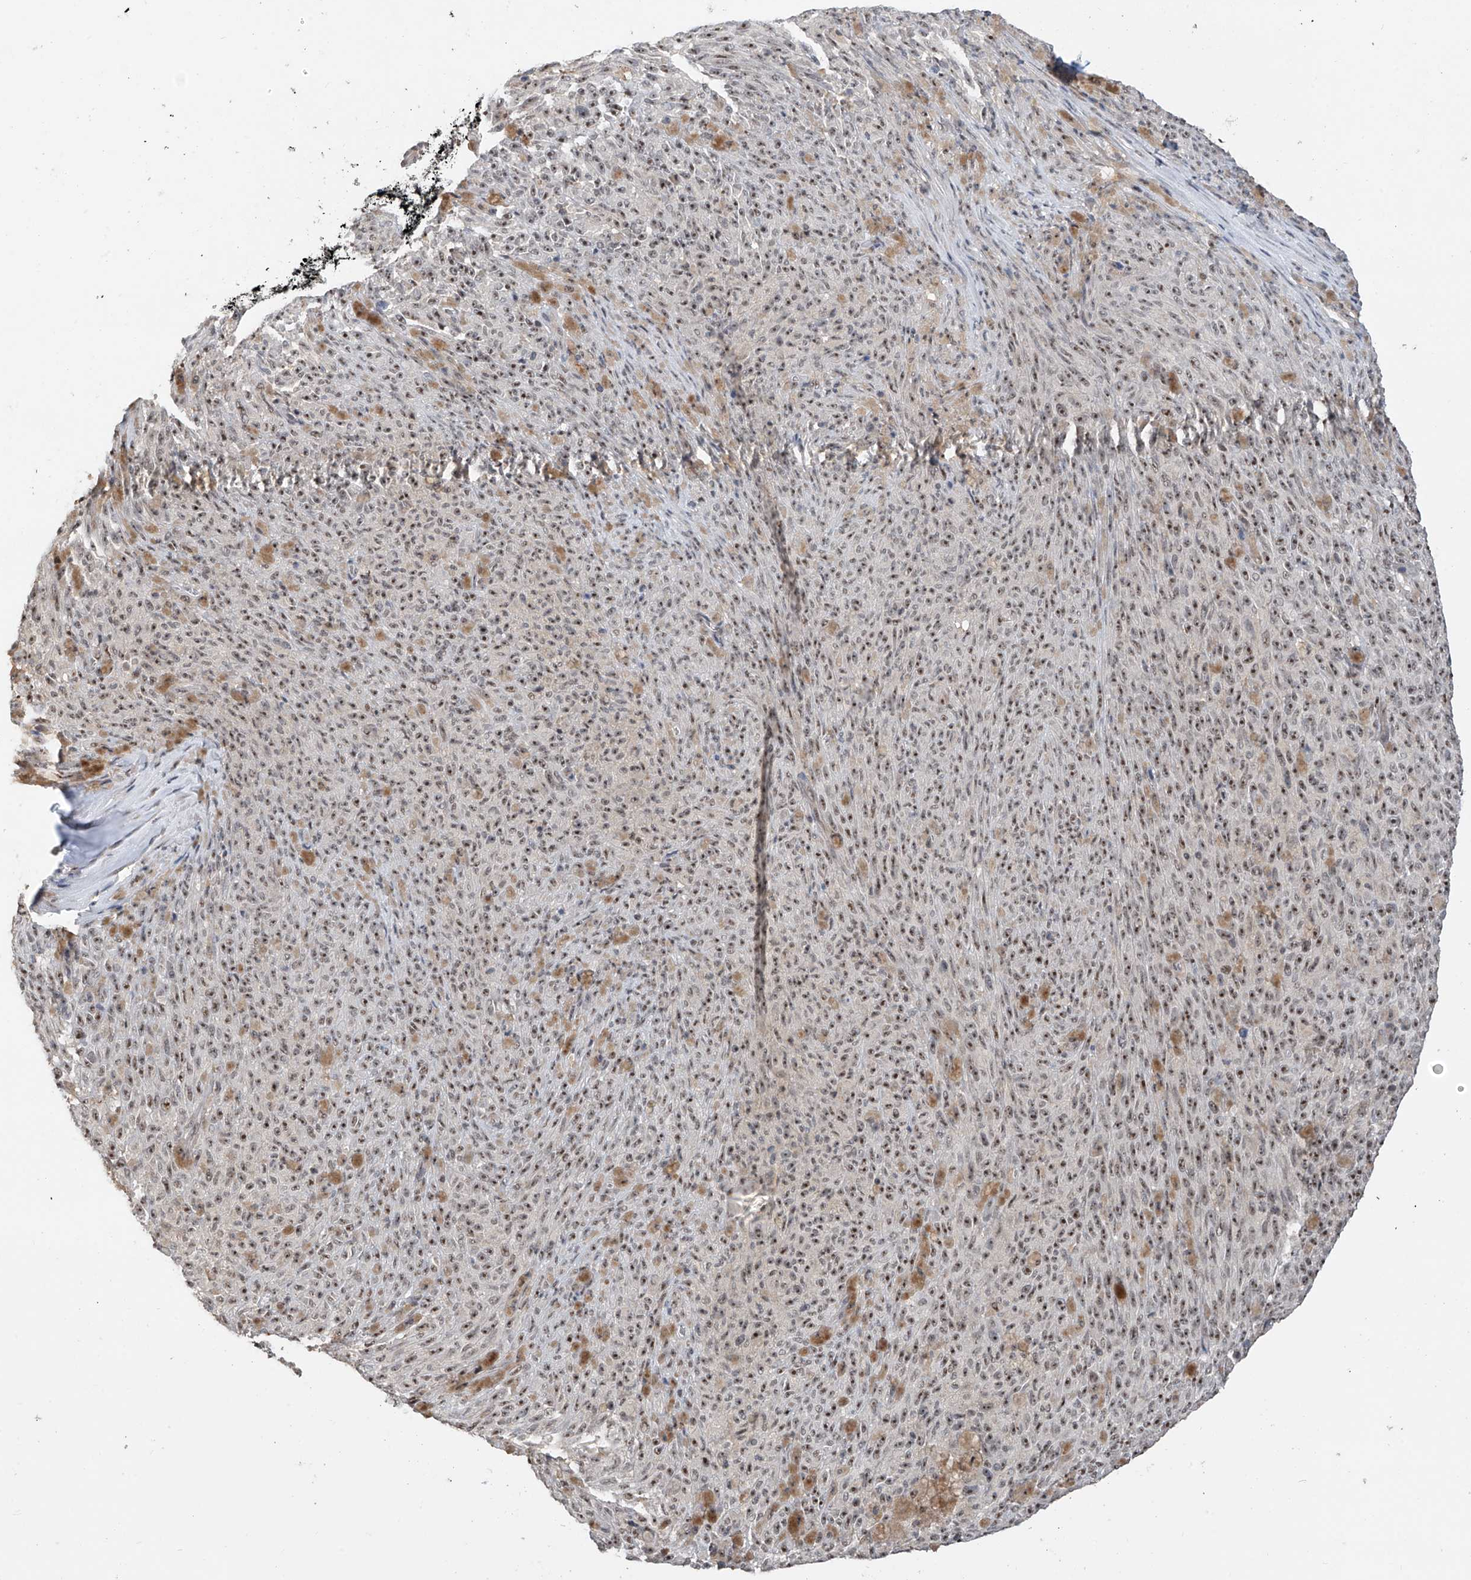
{"staining": {"intensity": "moderate", "quantity": ">75%", "location": "nuclear"}, "tissue": "melanoma", "cell_type": "Tumor cells", "image_type": "cancer", "snomed": [{"axis": "morphology", "description": "Malignant melanoma, NOS"}, {"axis": "topography", "description": "Skin"}], "caption": "Tumor cells reveal moderate nuclear staining in about >75% of cells in malignant melanoma.", "gene": "C1orf131", "patient": {"sex": "female", "age": 82}}